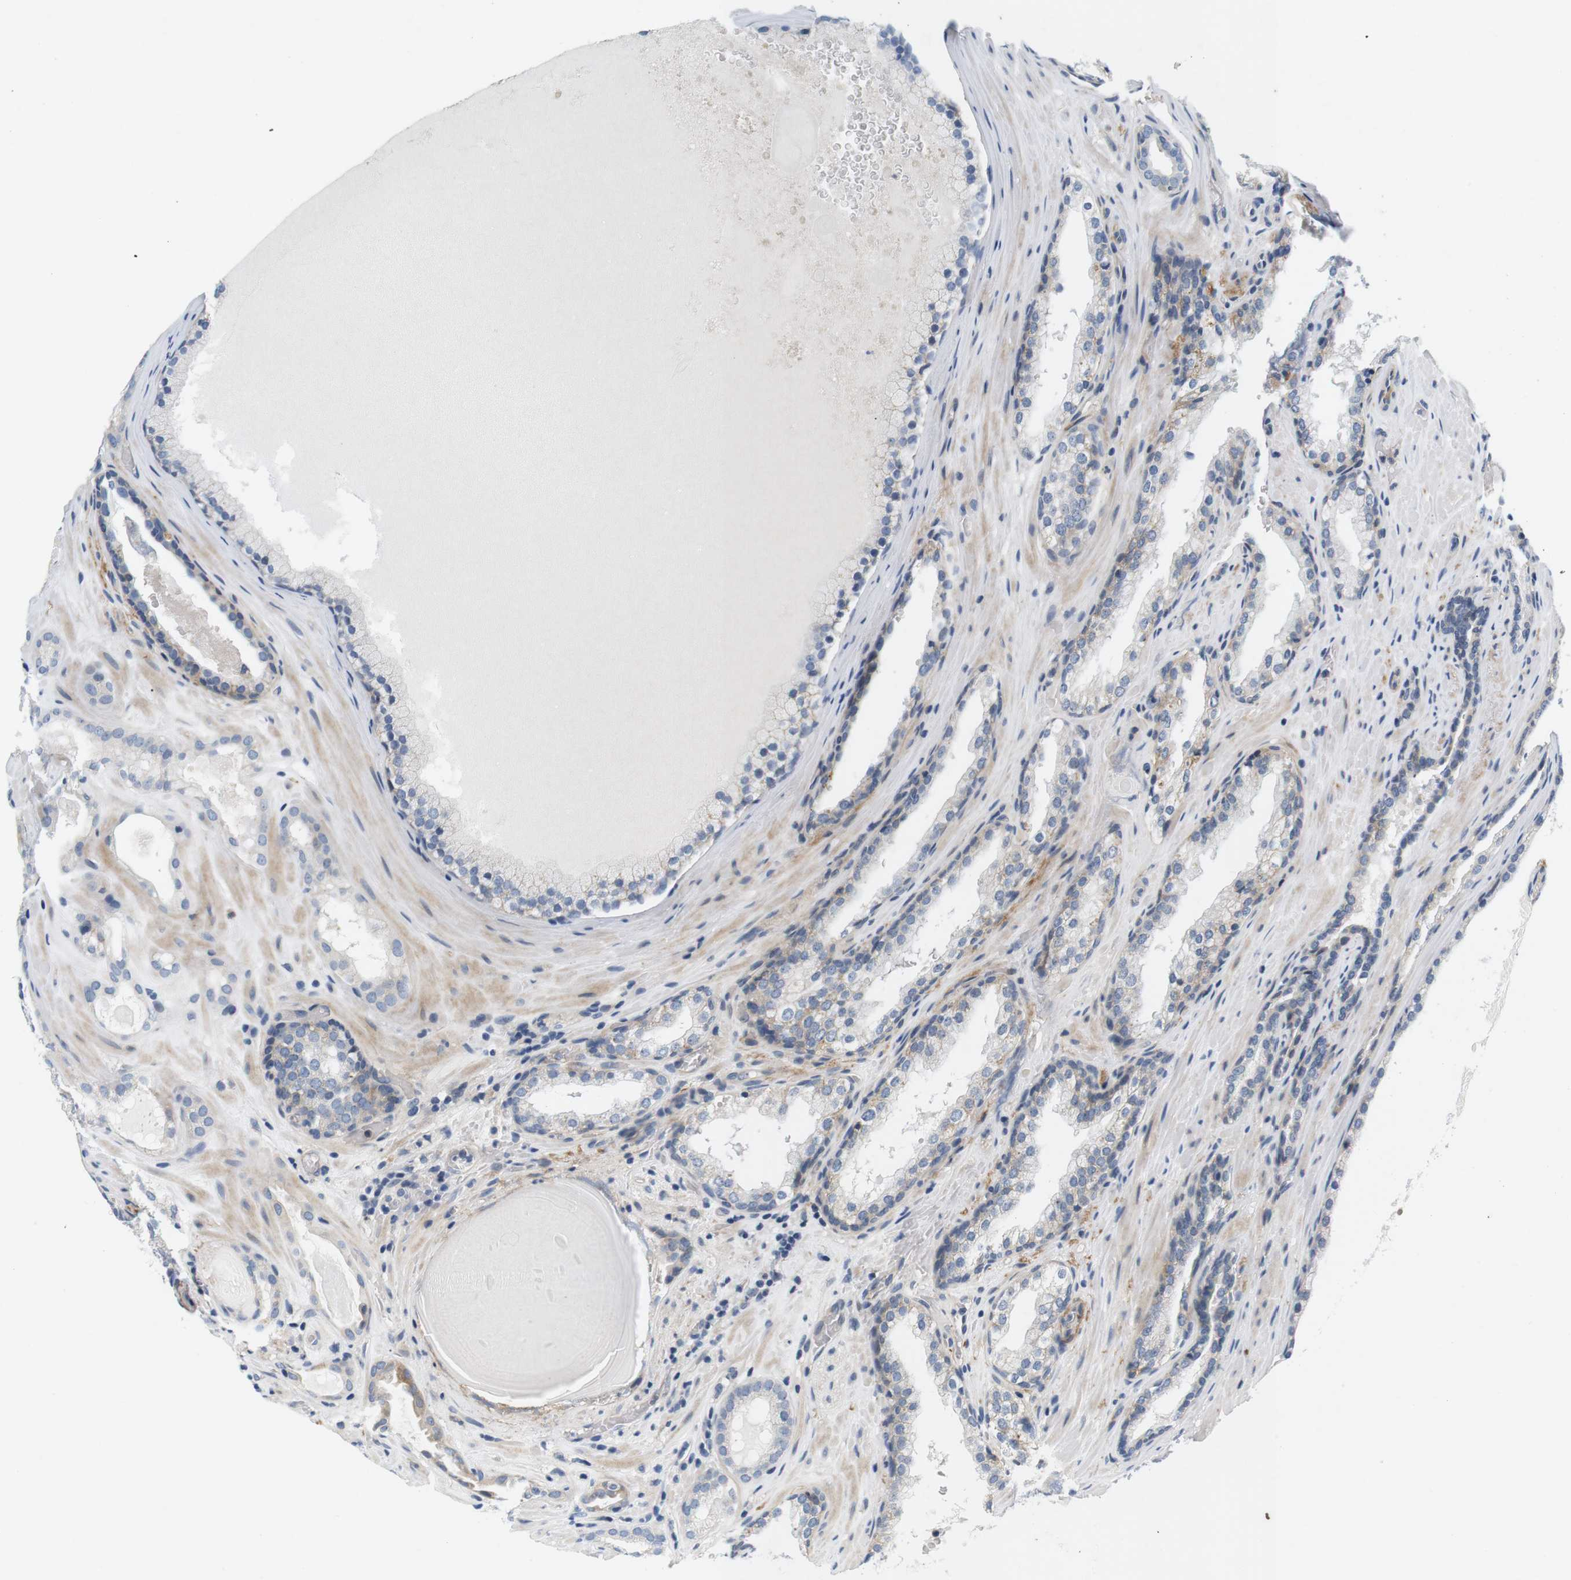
{"staining": {"intensity": "negative", "quantity": "none", "location": "none"}, "tissue": "prostate cancer", "cell_type": "Tumor cells", "image_type": "cancer", "snomed": [{"axis": "morphology", "description": "Adenocarcinoma, High grade"}, {"axis": "topography", "description": "Prostate"}], "caption": "Tumor cells show no significant protein staining in prostate cancer.", "gene": "SLC30A1", "patient": {"sex": "male", "age": 60}}